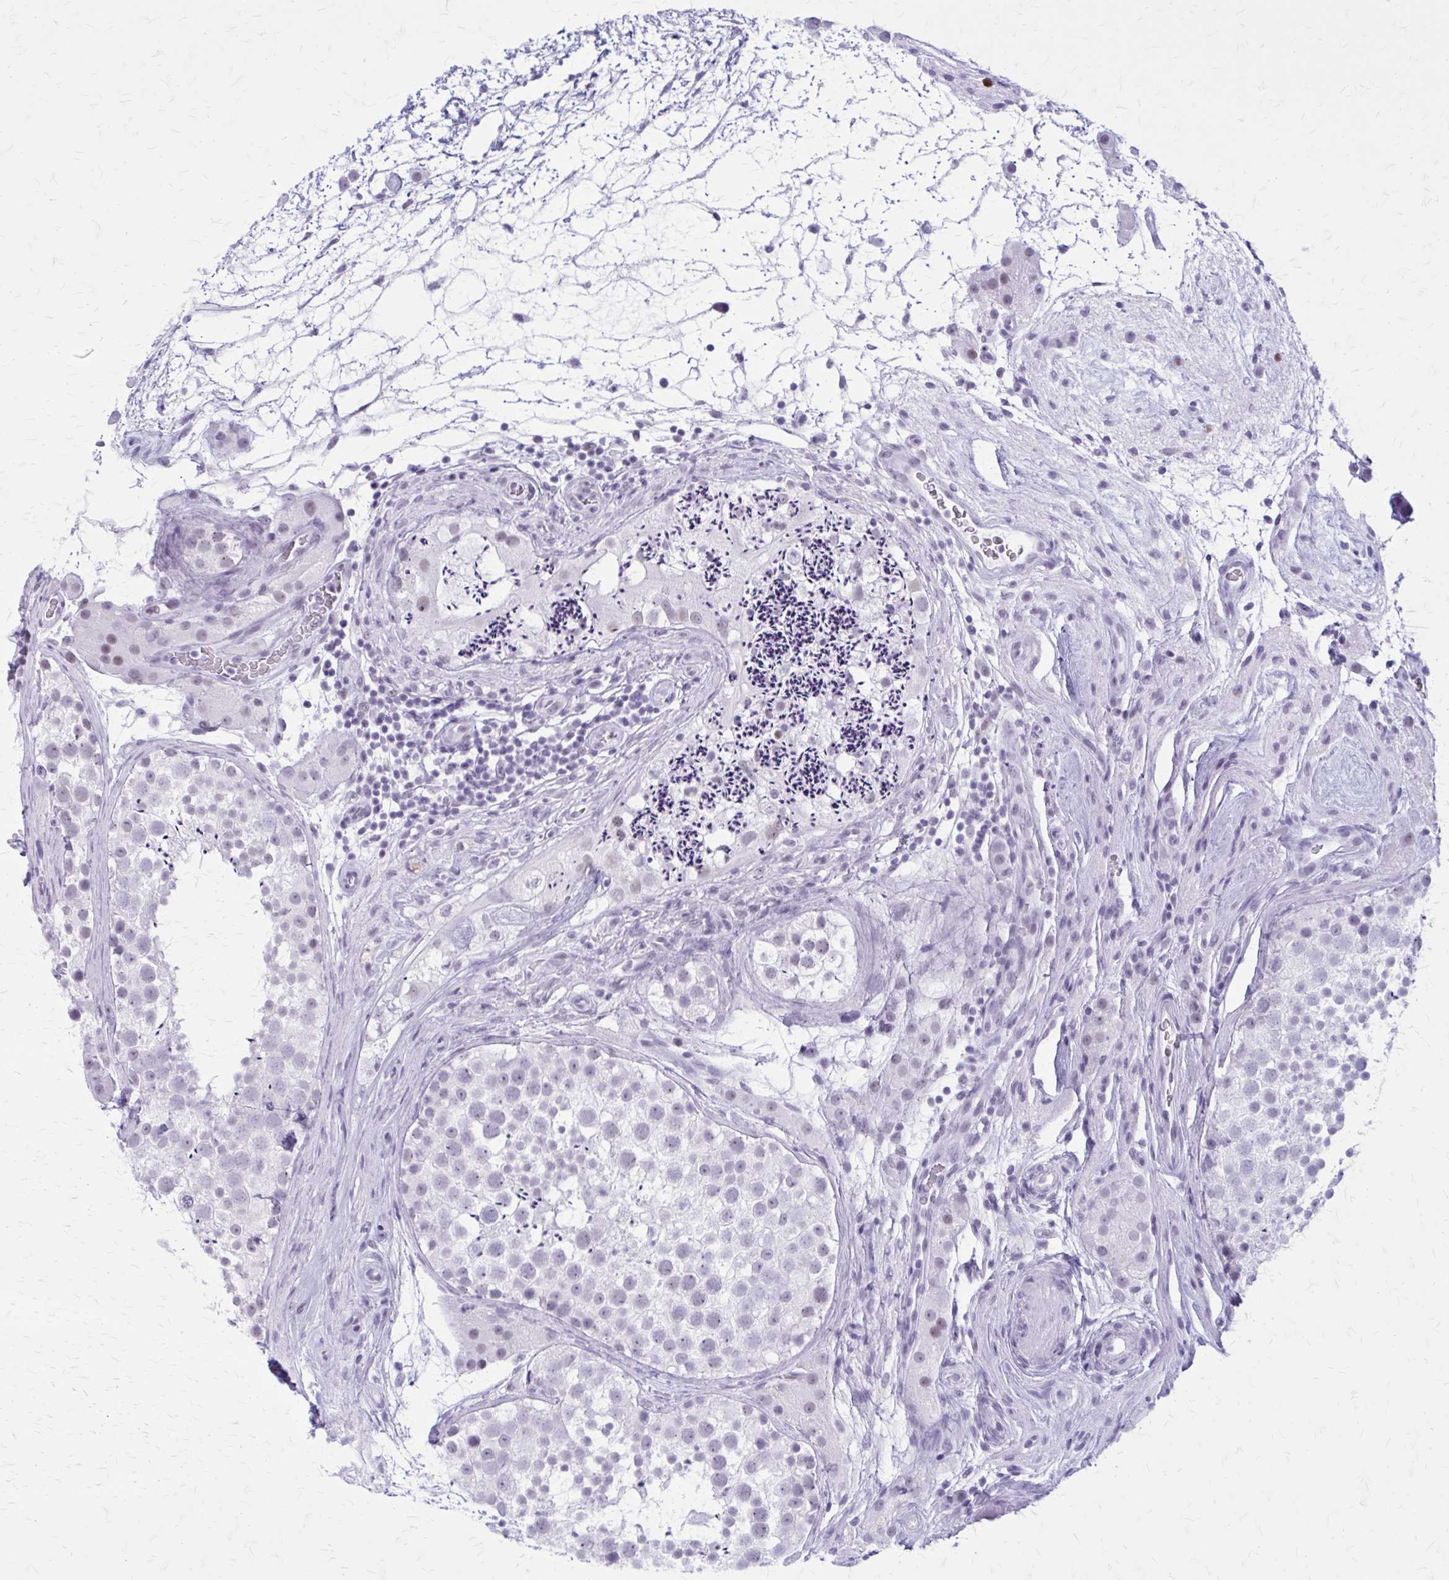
{"staining": {"intensity": "negative", "quantity": "none", "location": "none"}, "tissue": "testis", "cell_type": "Cells in seminiferous ducts", "image_type": "normal", "snomed": [{"axis": "morphology", "description": "Normal tissue, NOS"}, {"axis": "topography", "description": "Testis"}], "caption": "This image is of benign testis stained with immunohistochemistry to label a protein in brown with the nuclei are counter-stained blue. There is no expression in cells in seminiferous ducts. (DAB (3,3'-diaminobenzidine) IHC with hematoxylin counter stain).", "gene": "GAD1", "patient": {"sex": "male", "age": 41}}